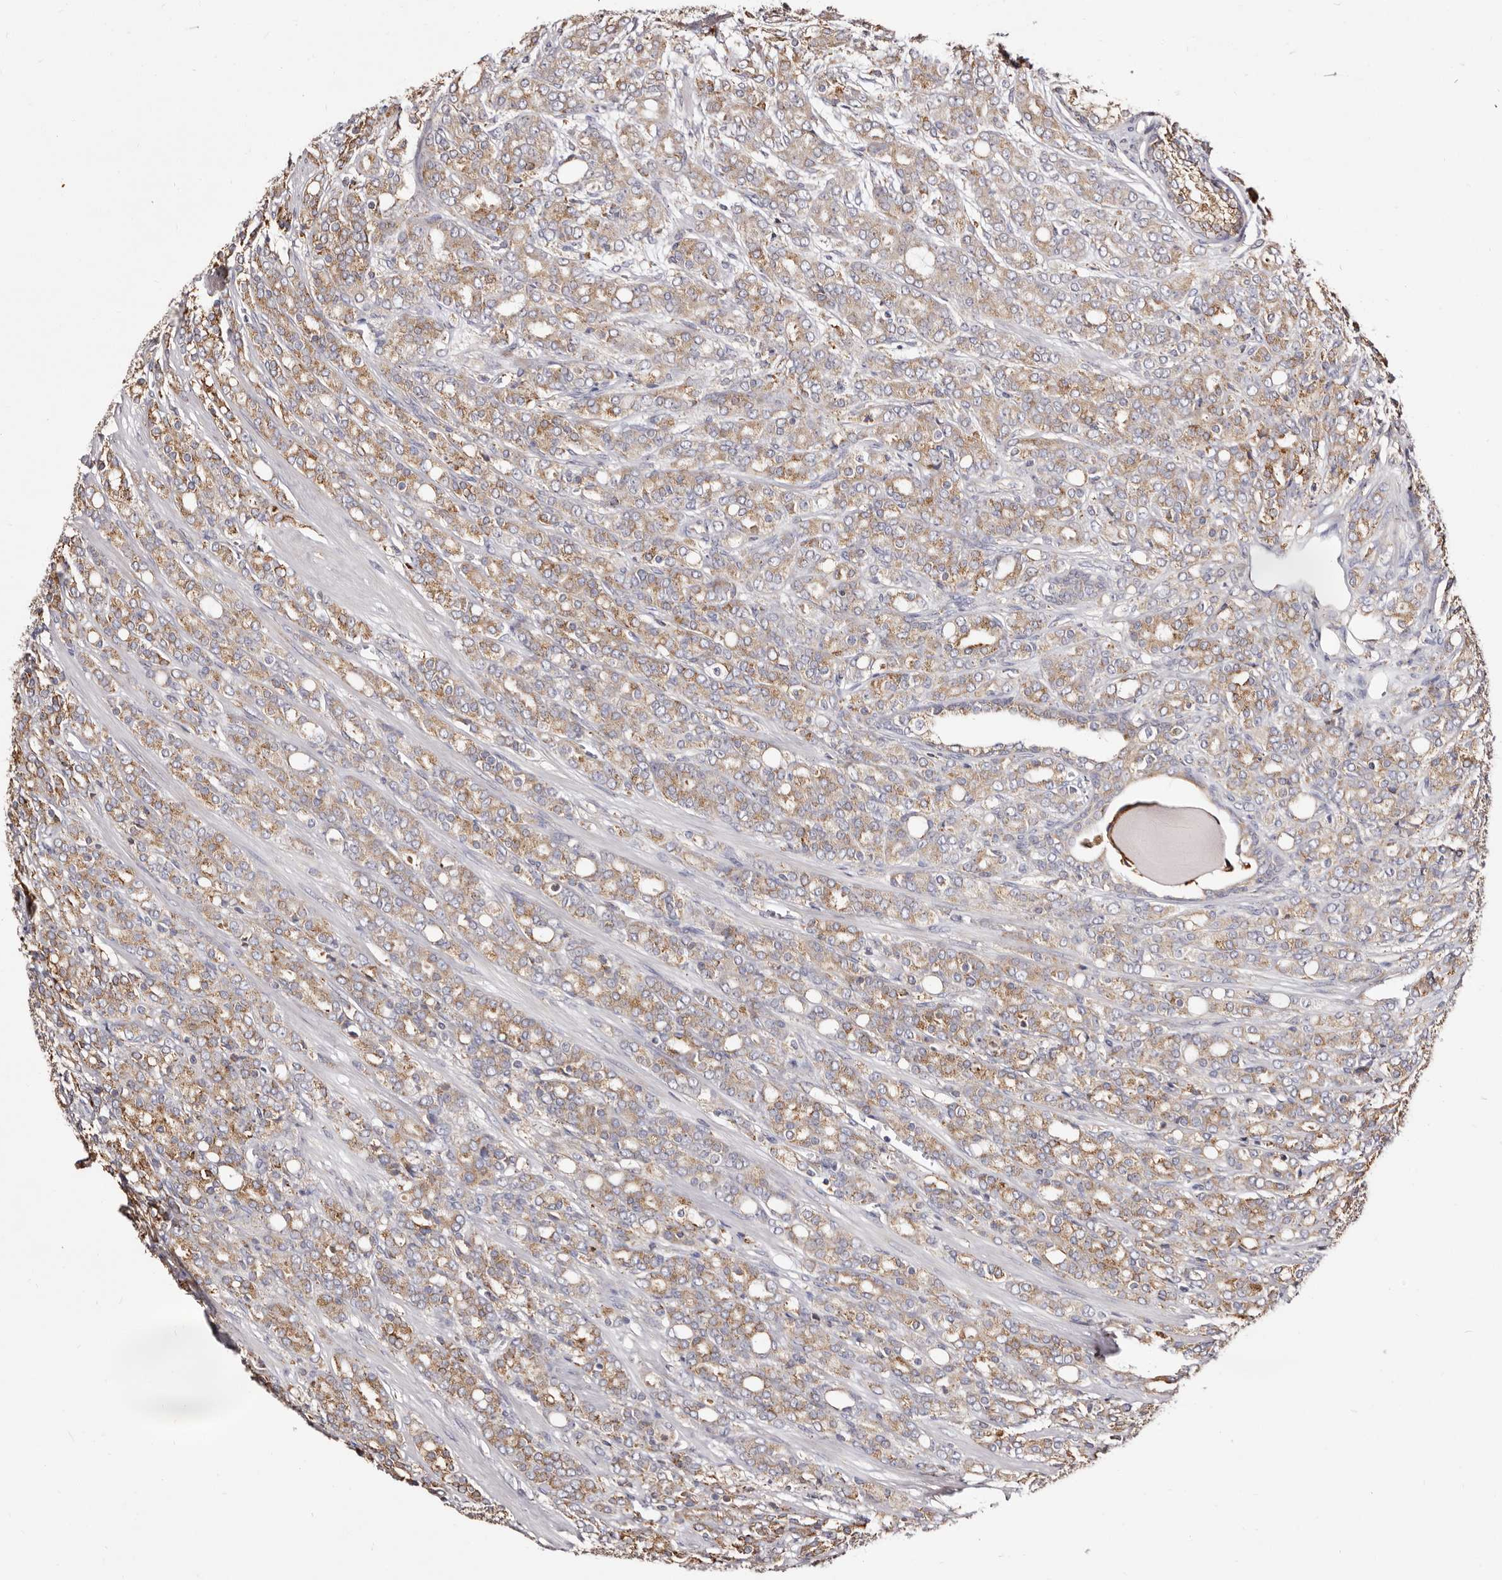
{"staining": {"intensity": "moderate", "quantity": ">75%", "location": "cytoplasmic/membranous"}, "tissue": "prostate cancer", "cell_type": "Tumor cells", "image_type": "cancer", "snomed": [{"axis": "morphology", "description": "Adenocarcinoma, High grade"}, {"axis": "topography", "description": "Prostate"}], "caption": "Protein staining of prostate cancer (high-grade adenocarcinoma) tissue exhibits moderate cytoplasmic/membranous expression in approximately >75% of tumor cells. Ihc stains the protein of interest in brown and the nuclei are stained blue.", "gene": "ACBD6", "patient": {"sex": "male", "age": 62}}